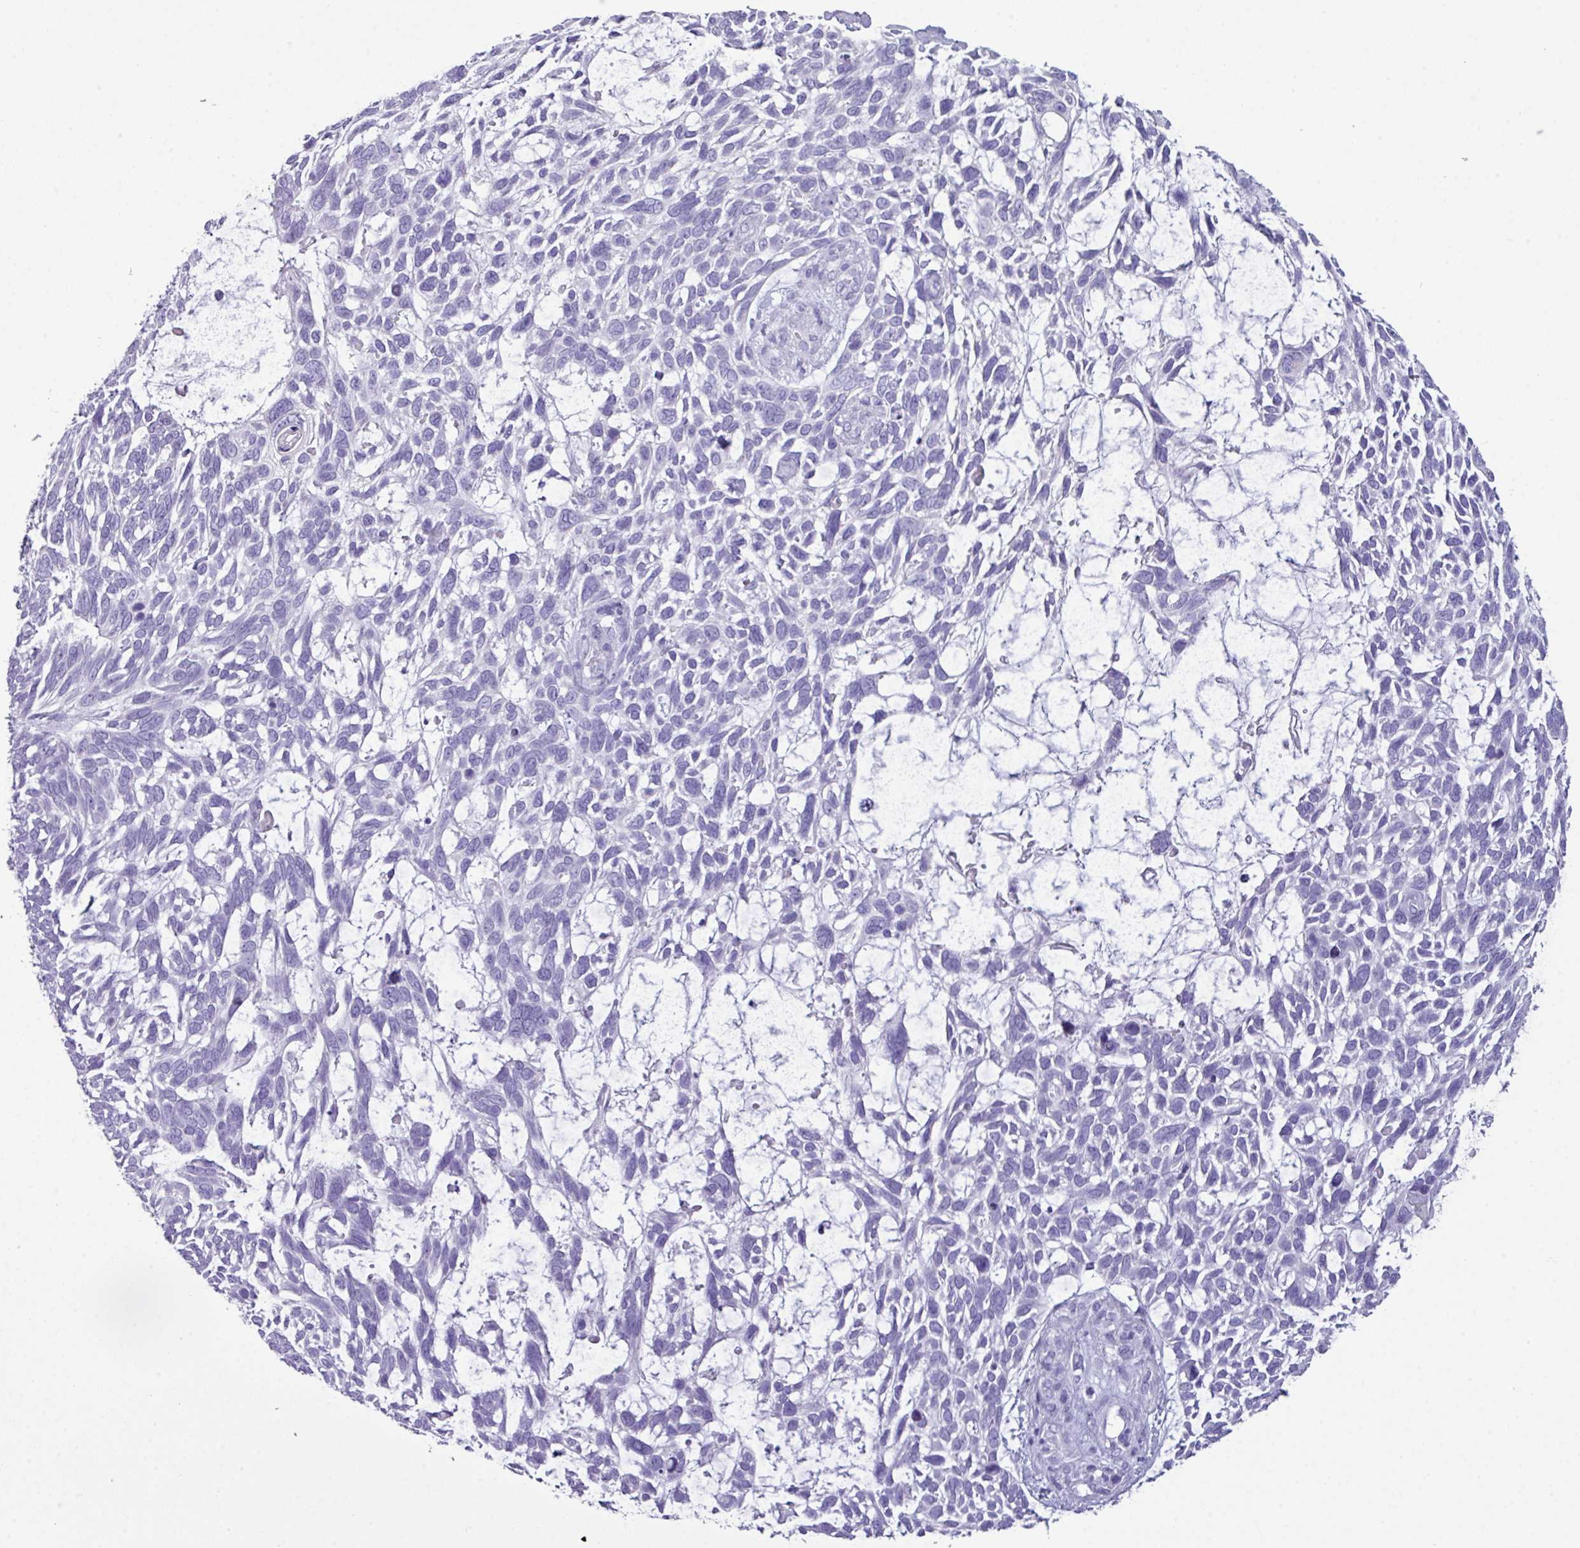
{"staining": {"intensity": "negative", "quantity": "none", "location": "none"}, "tissue": "skin cancer", "cell_type": "Tumor cells", "image_type": "cancer", "snomed": [{"axis": "morphology", "description": "Basal cell carcinoma"}, {"axis": "topography", "description": "Skin"}], "caption": "Skin basal cell carcinoma stained for a protein using immunohistochemistry exhibits no staining tumor cells.", "gene": "AGO3", "patient": {"sex": "male", "age": 88}}